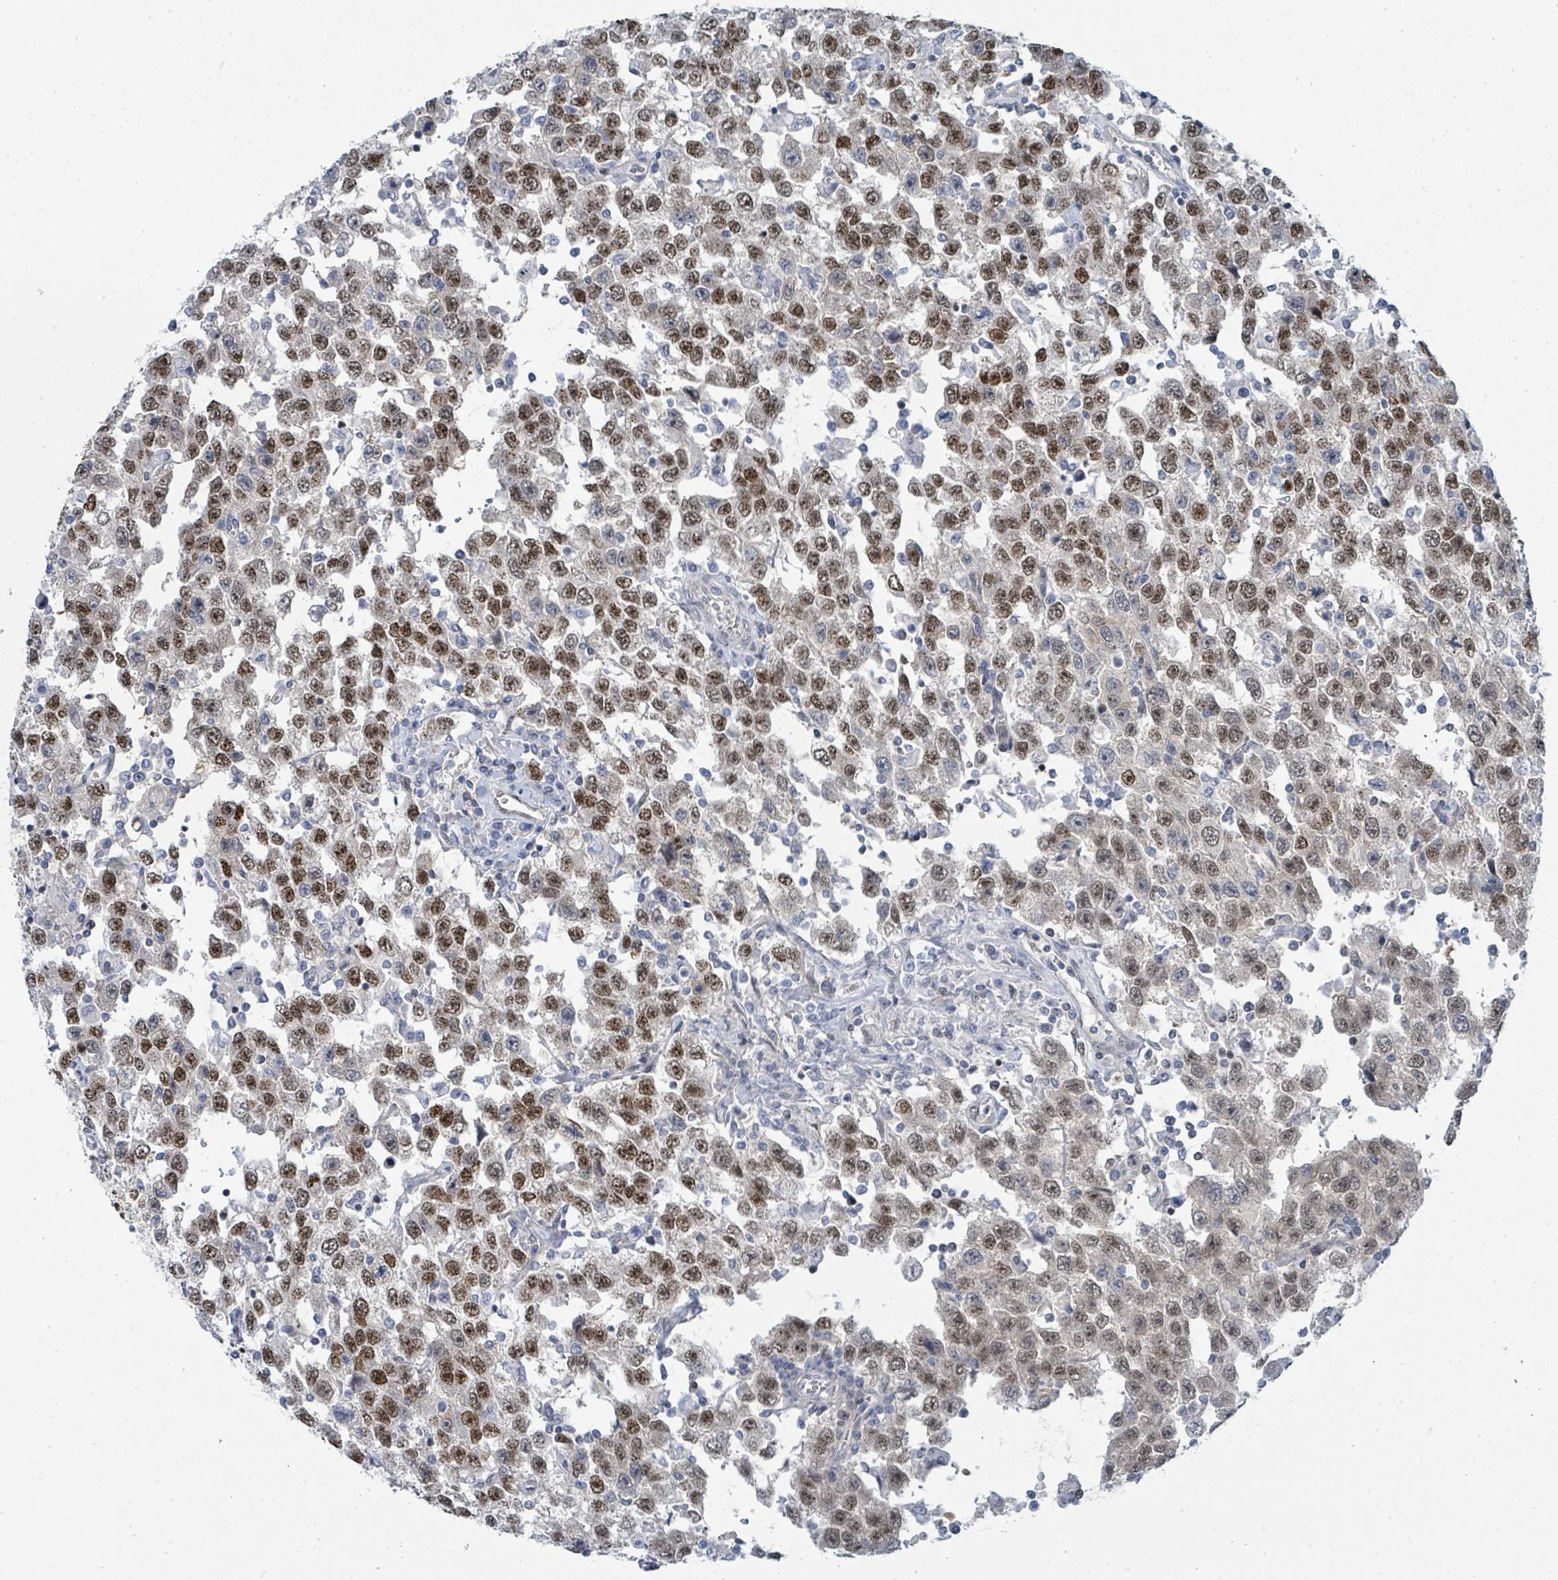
{"staining": {"intensity": "moderate", "quantity": ">75%", "location": "nuclear"}, "tissue": "testis cancer", "cell_type": "Tumor cells", "image_type": "cancer", "snomed": [{"axis": "morphology", "description": "Seminoma, NOS"}, {"axis": "topography", "description": "Testis"}], "caption": "An immunohistochemistry image of tumor tissue is shown. Protein staining in brown shows moderate nuclear positivity in testis cancer (seminoma) within tumor cells.", "gene": "SUMO4", "patient": {"sex": "male", "age": 41}}